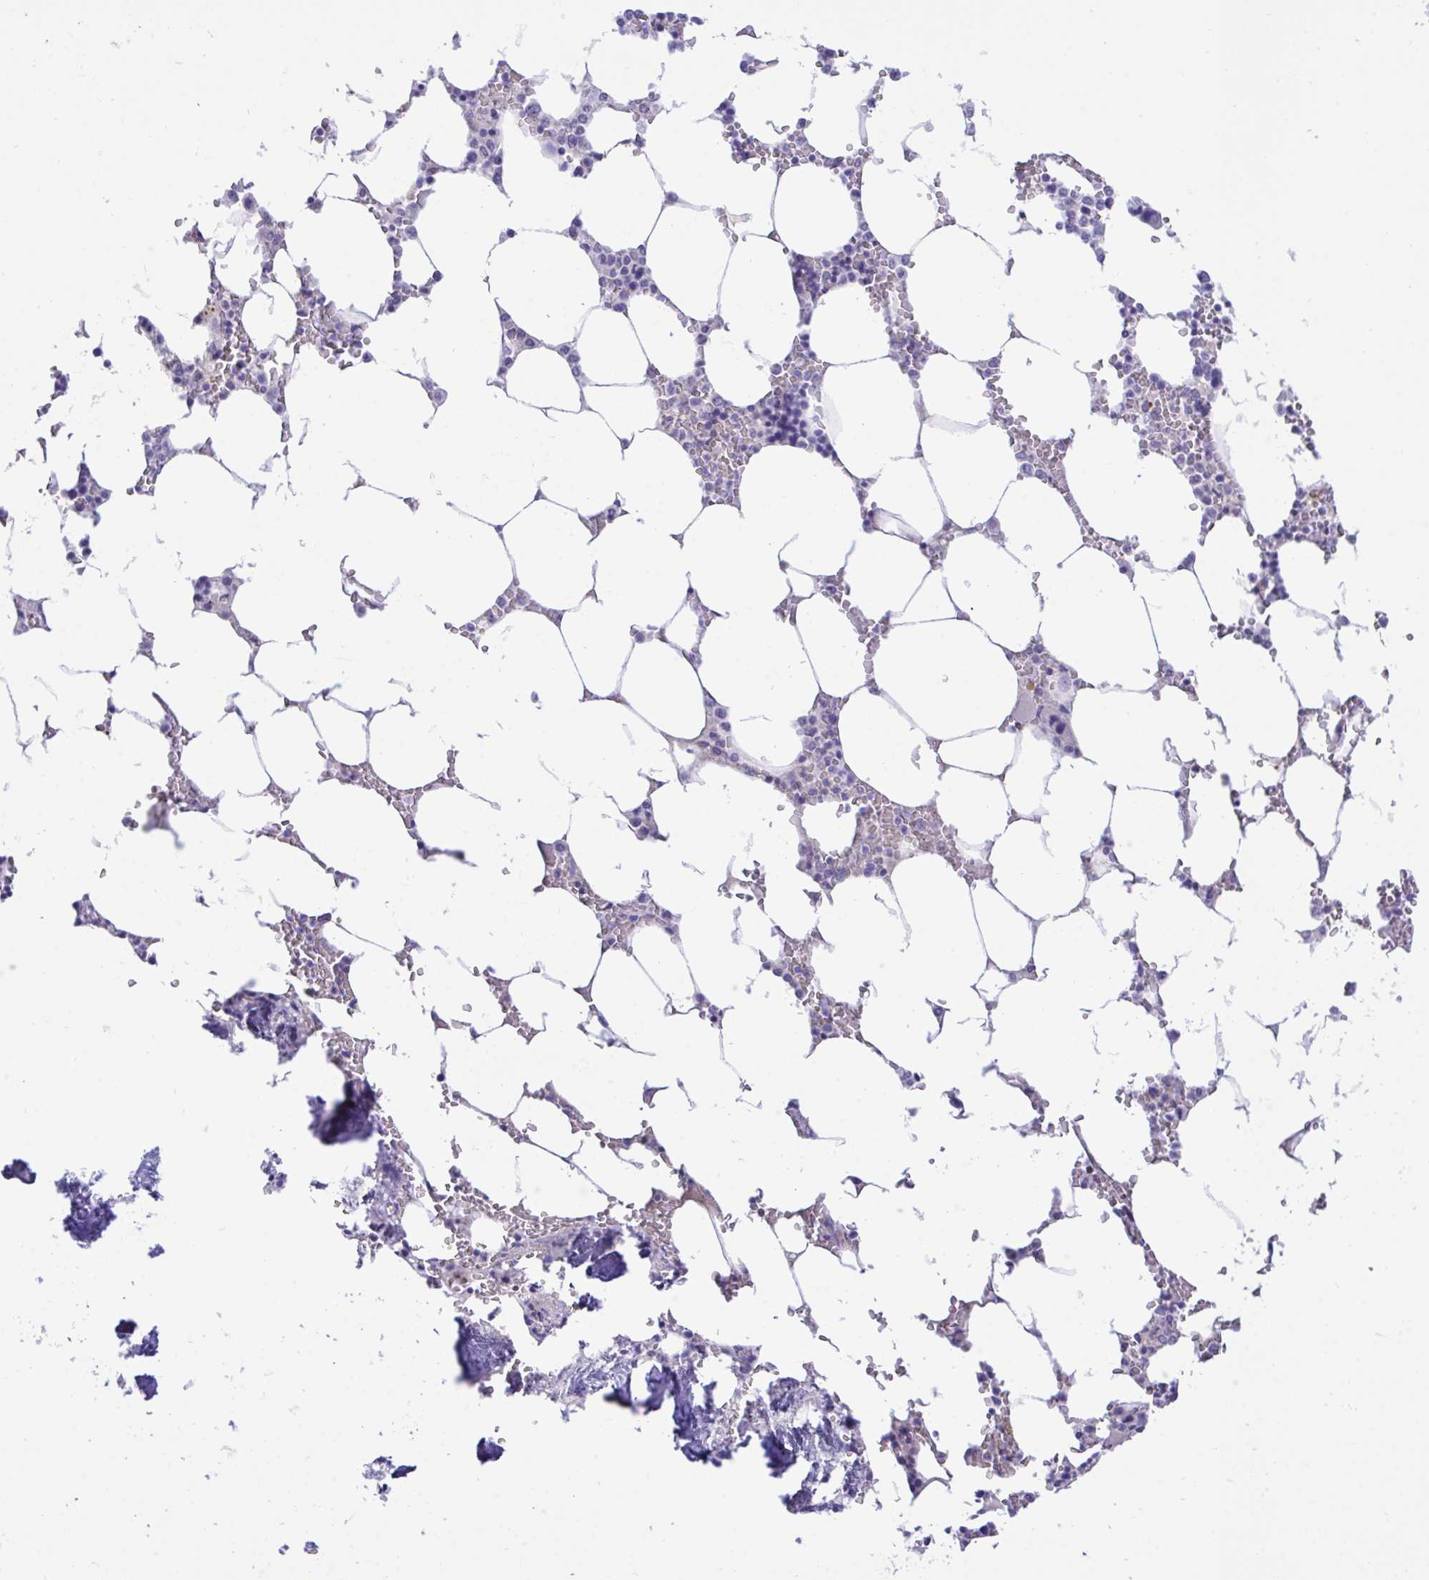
{"staining": {"intensity": "negative", "quantity": "none", "location": "none"}, "tissue": "bone marrow", "cell_type": "Hematopoietic cells", "image_type": "normal", "snomed": [{"axis": "morphology", "description": "Normal tissue, NOS"}, {"axis": "topography", "description": "Bone marrow"}], "caption": "Immunohistochemical staining of unremarkable bone marrow exhibits no significant expression in hematopoietic cells. (Brightfield microscopy of DAB (3,3'-diaminobenzidine) IHC at high magnification).", "gene": "MED9", "patient": {"sex": "male", "age": 64}}